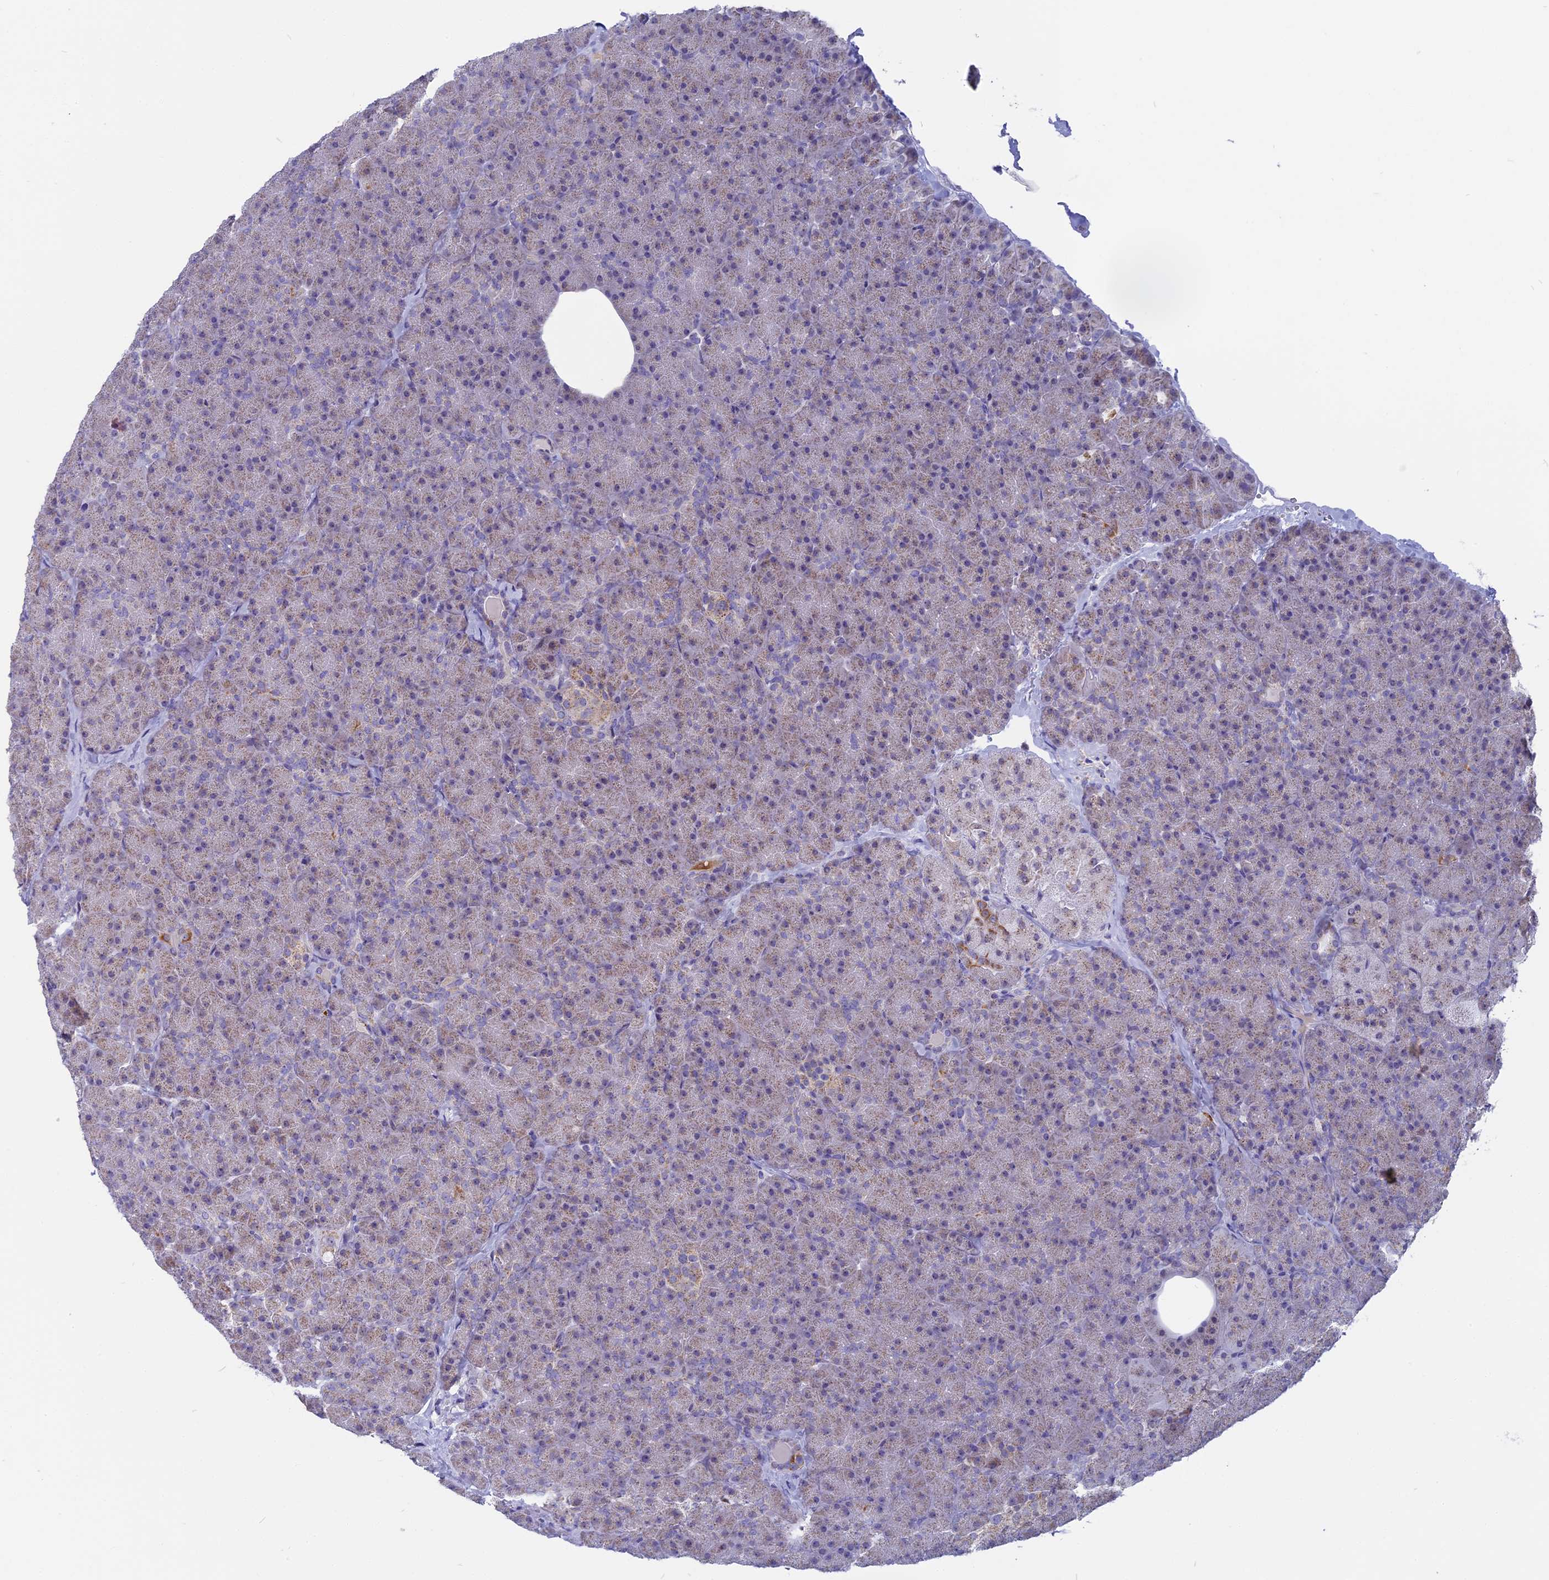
{"staining": {"intensity": "moderate", "quantity": "<25%", "location": "cytoplasmic/membranous"}, "tissue": "pancreas", "cell_type": "Exocrine glandular cells", "image_type": "normal", "snomed": [{"axis": "morphology", "description": "Normal tissue, NOS"}, {"axis": "topography", "description": "Pancreas"}], "caption": "An immunohistochemistry micrograph of normal tissue is shown. Protein staining in brown highlights moderate cytoplasmic/membranous positivity in pancreas within exocrine glandular cells. (DAB IHC with brightfield microscopy, high magnification).", "gene": "DTWD1", "patient": {"sex": "male", "age": 36}}